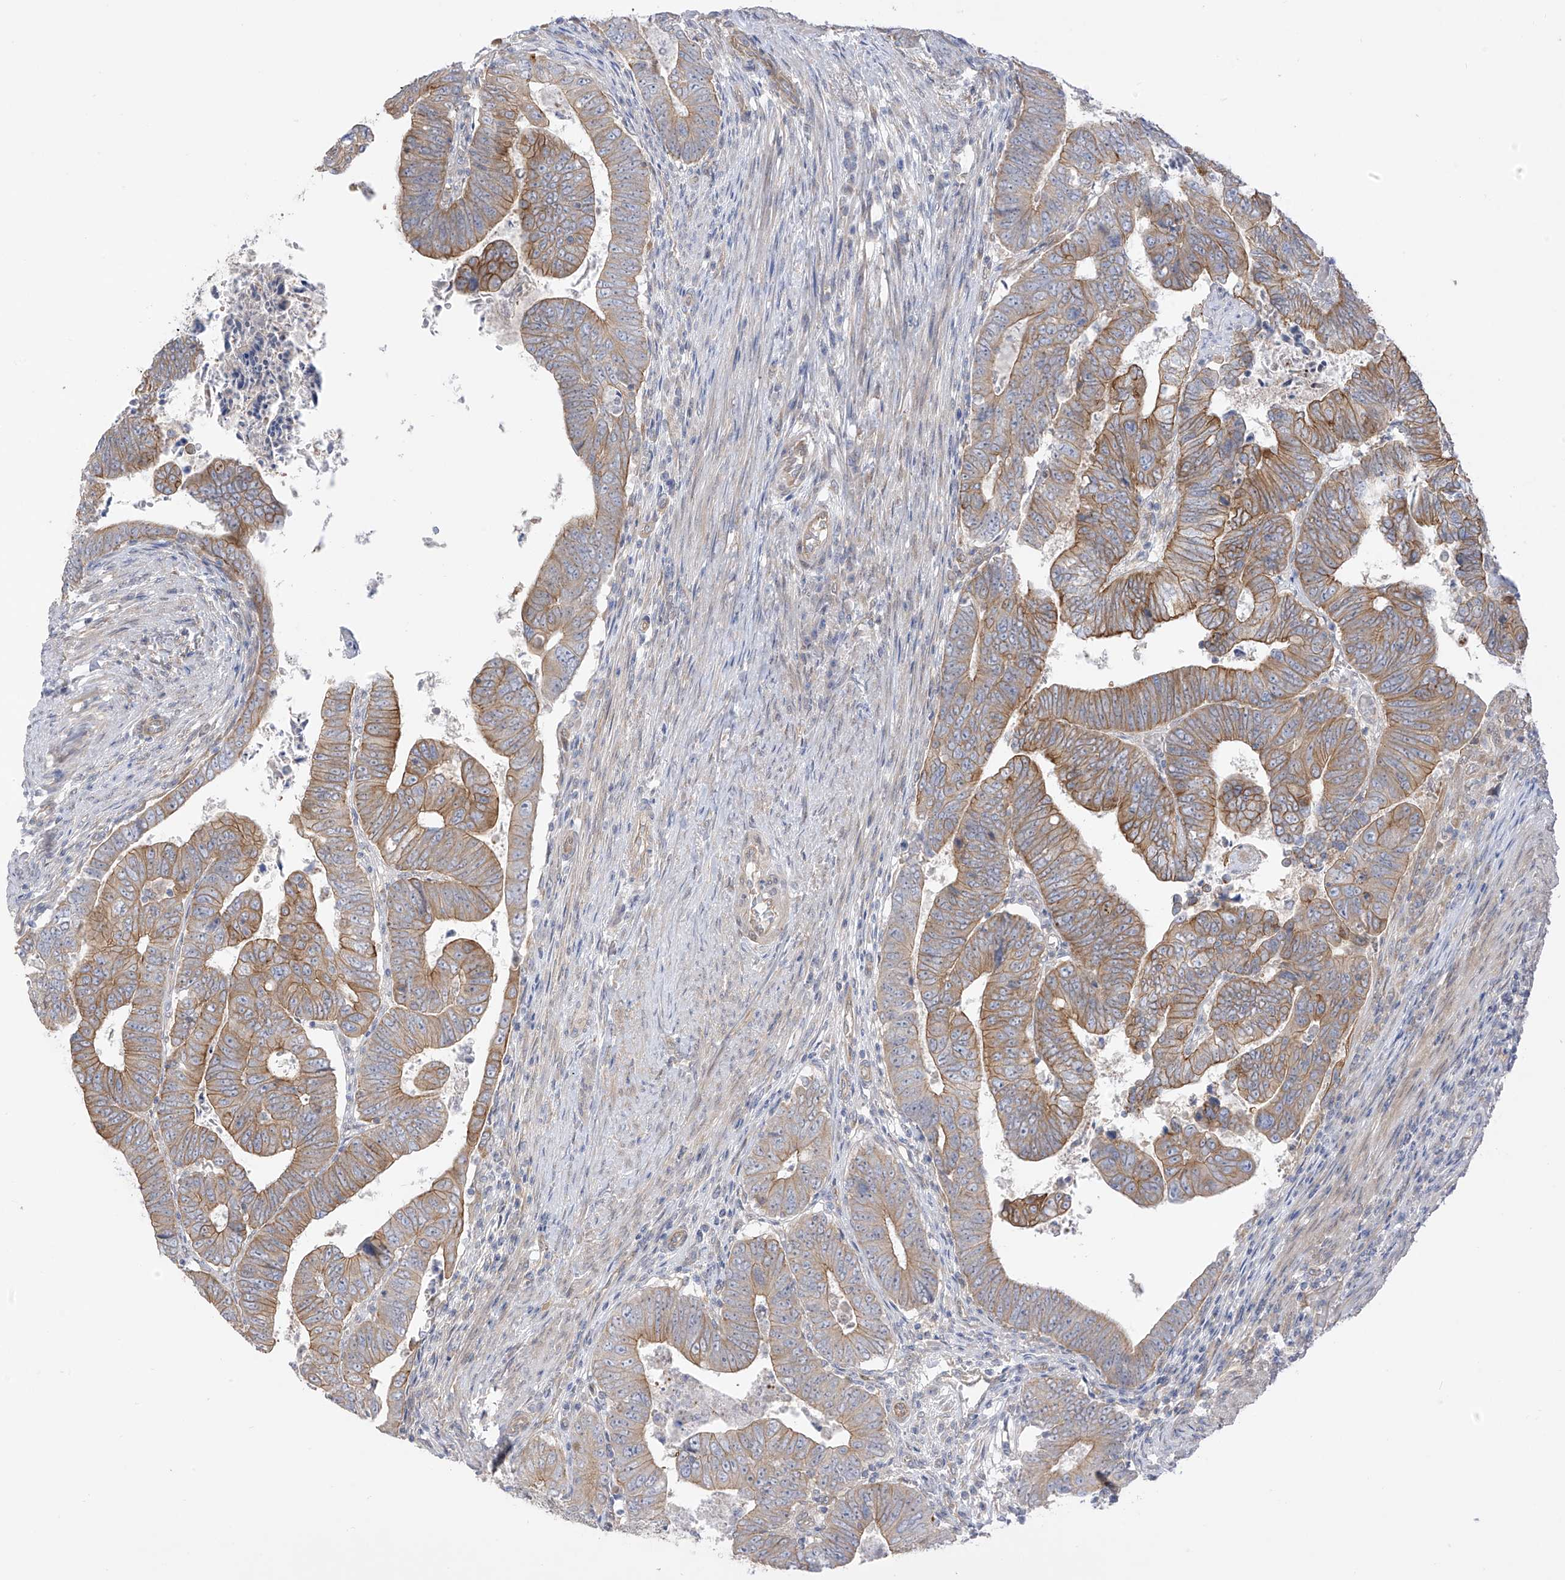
{"staining": {"intensity": "moderate", "quantity": ">75%", "location": "cytoplasmic/membranous"}, "tissue": "colorectal cancer", "cell_type": "Tumor cells", "image_type": "cancer", "snomed": [{"axis": "morphology", "description": "Normal tissue, NOS"}, {"axis": "morphology", "description": "Adenocarcinoma, NOS"}, {"axis": "topography", "description": "Rectum"}], "caption": "Colorectal cancer (adenocarcinoma) stained with immunohistochemistry shows moderate cytoplasmic/membranous positivity in about >75% of tumor cells. (brown staining indicates protein expression, while blue staining denotes nuclei).", "gene": "EIPR1", "patient": {"sex": "female", "age": 65}}